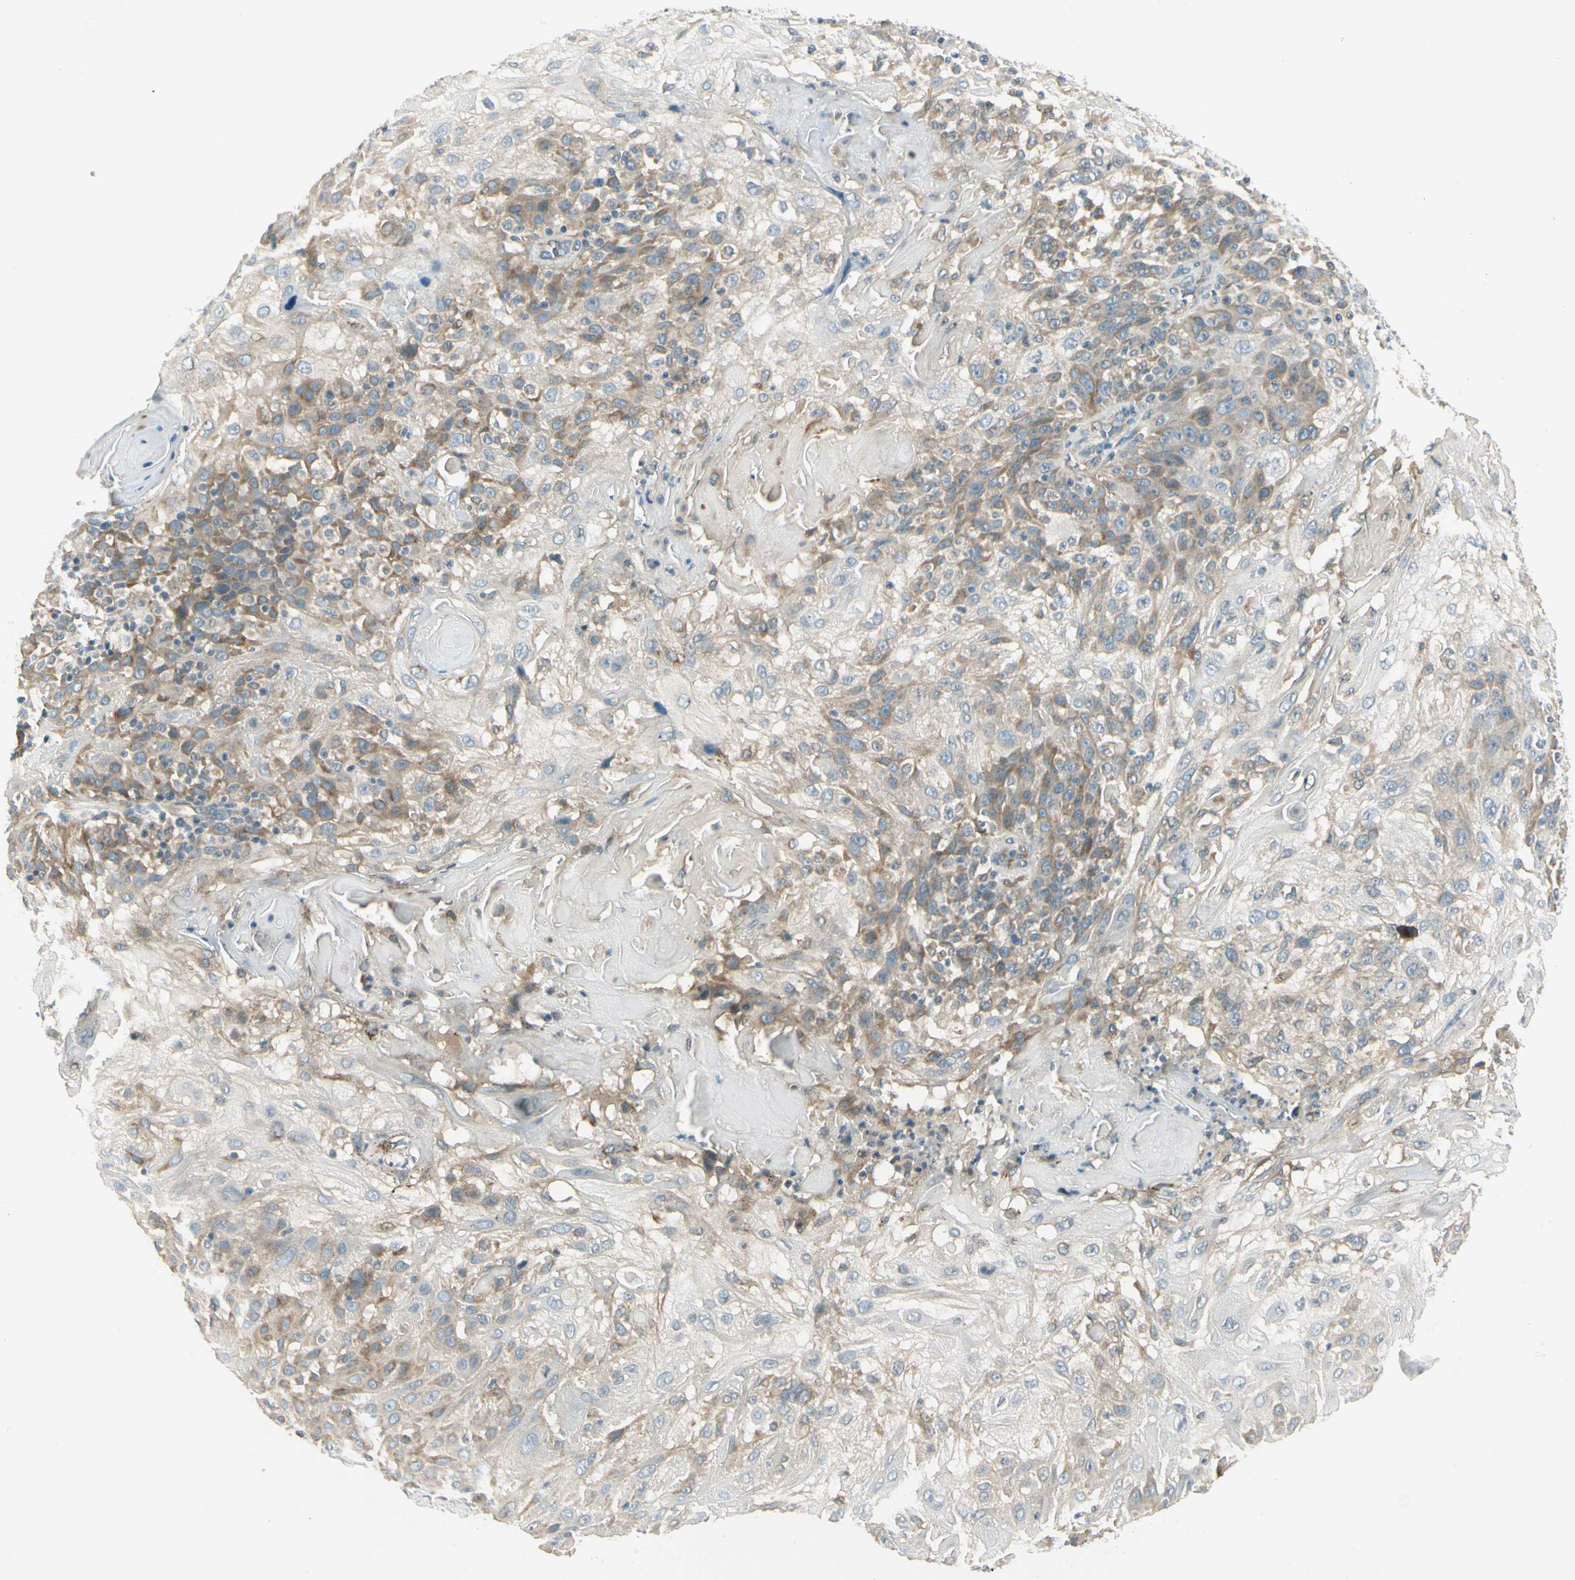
{"staining": {"intensity": "moderate", "quantity": "<25%", "location": "cytoplasmic/membranous"}, "tissue": "skin cancer", "cell_type": "Tumor cells", "image_type": "cancer", "snomed": [{"axis": "morphology", "description": "Normal tissue, NOS"}, {"axis": "morphology", "description": "Squamous cell carcinoma, NOS"}, {"axis": "topography", "description": "Skin"}], "caption": "This is an image of immunohistochemistry (IHC) staining of skin squamous cell carcinoma, which shows moderate staining in the cytoplasmic/membranous of tumor cells.", "gene": "BNIP1", "patient": {"sex": "female", "age": 83}}